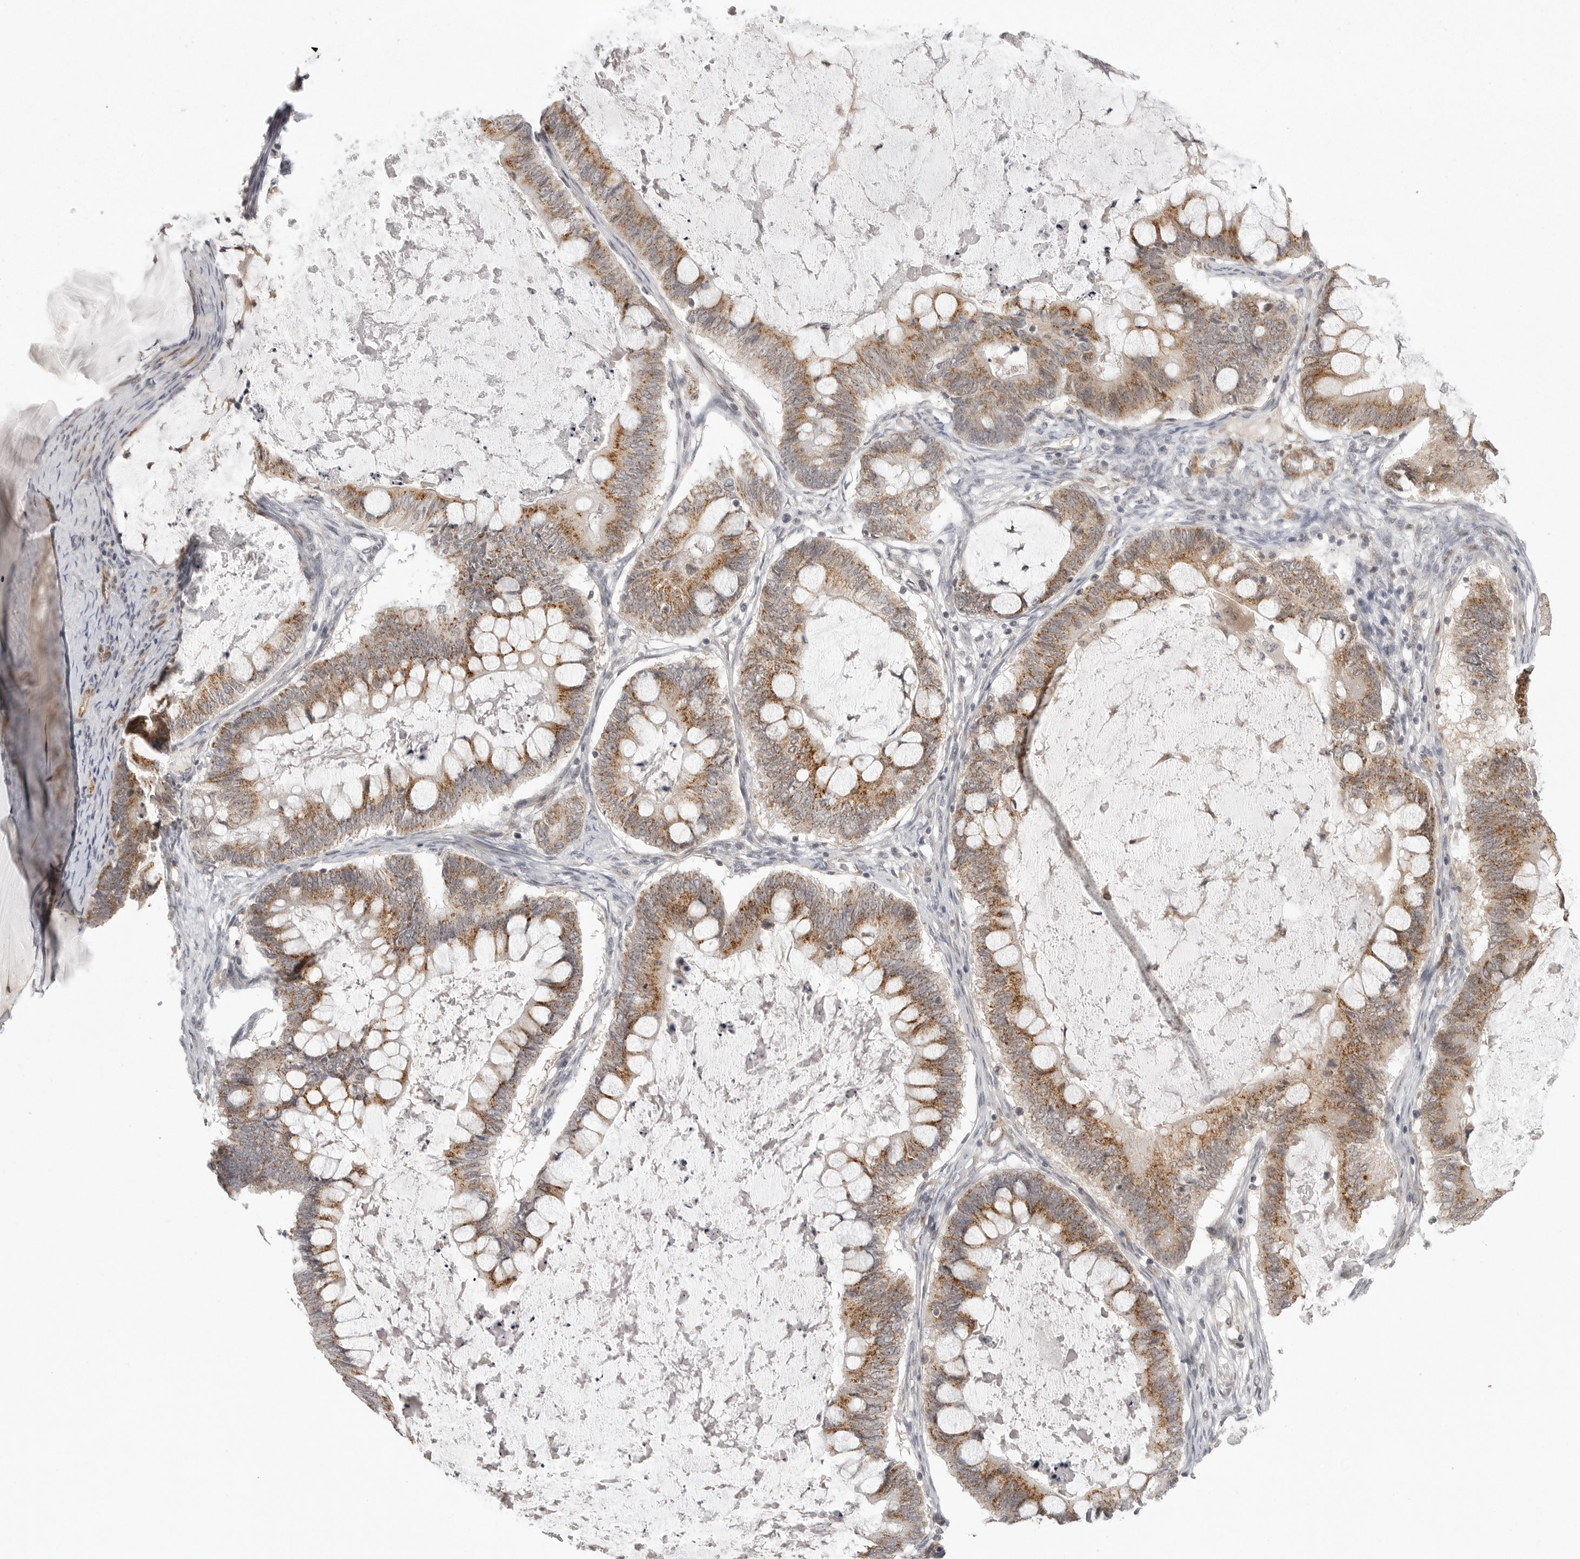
{"staining": {"intensity": "moderate", "quantity": ">75%", "location": "cytoplasmic/membranous"}, "tissue": "ovarian cancer", "cell_type": "Tumor cells", "image_type": "cancer", "snomed": [{"axis": "morphology", "description": "Cystadenocarcinoma, mucinous, NOS"}, {"axis": "topography", "description": "Ovary"}], "caption": "DAB (3,3'-diaminobenzidine) immunohistochemical staining of human mucinous cystadenocarcinoma (ovarian) displays moderate cytoplasmic/membranous protein expression in approximately >75% of tumor cells.", "gene": "TUT4", "patient": {"sex": "female", "age": 61}}